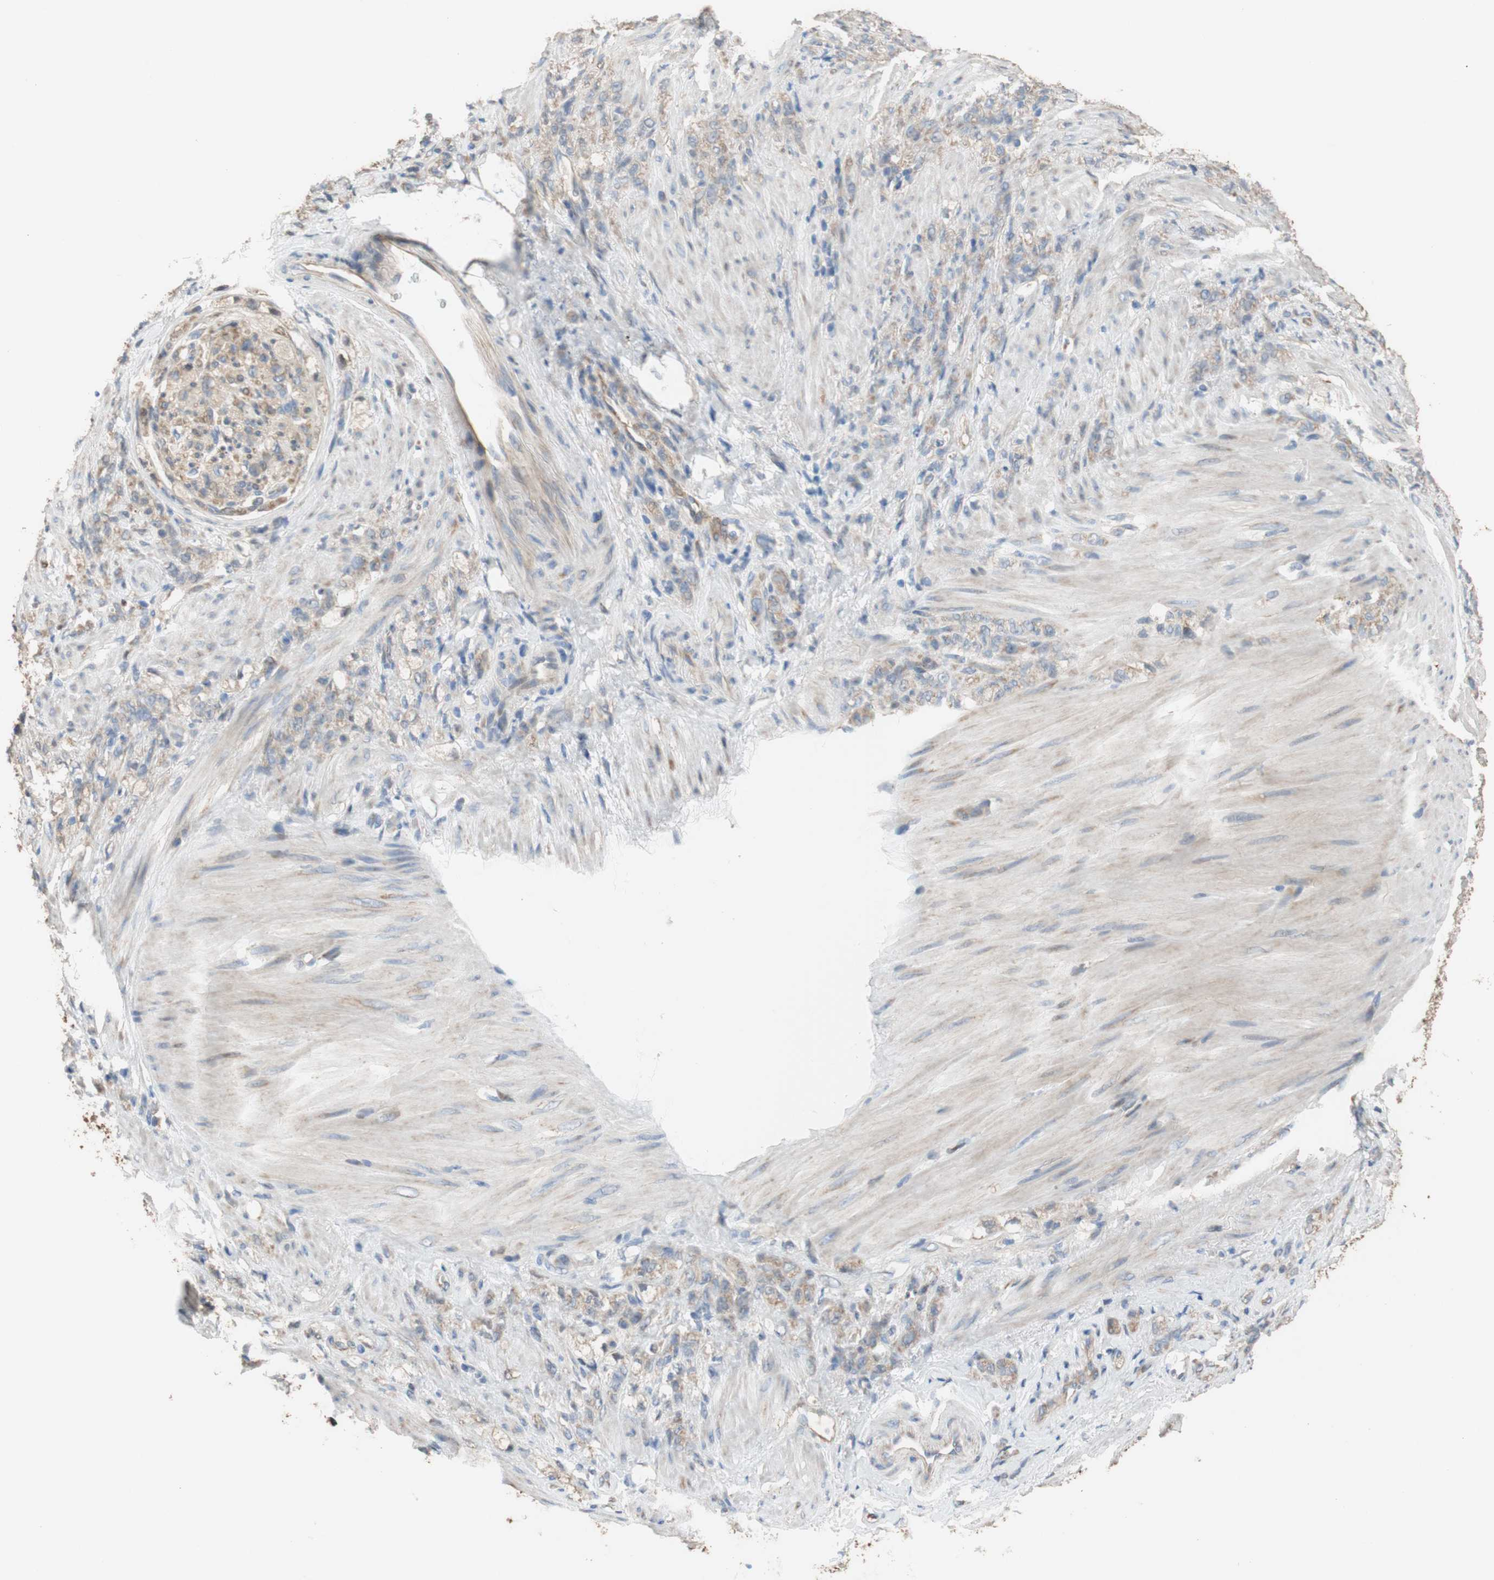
{"staining": {"intensity": "moderate", "quantity": ">75%", "location": "cytoplasmic/membranous"}, "tissue": "stomach cancer", "cell_type": "Tumor cells", "image_type": "cancer", "snomed": [{"axis": "morphology", "description": "Adenocarcinoma, NOS"}, {"axis": "topography", "description": "Stomach"}], "caption": "The histopathology image exhibits a brown stain indicating the presence of a protein in the cytoplasmic/membranous of tumor cells in adenocarcinoma (stomach).", "gene": "ALDH1A2", "patient": {"sex": "male", "age": 82}}